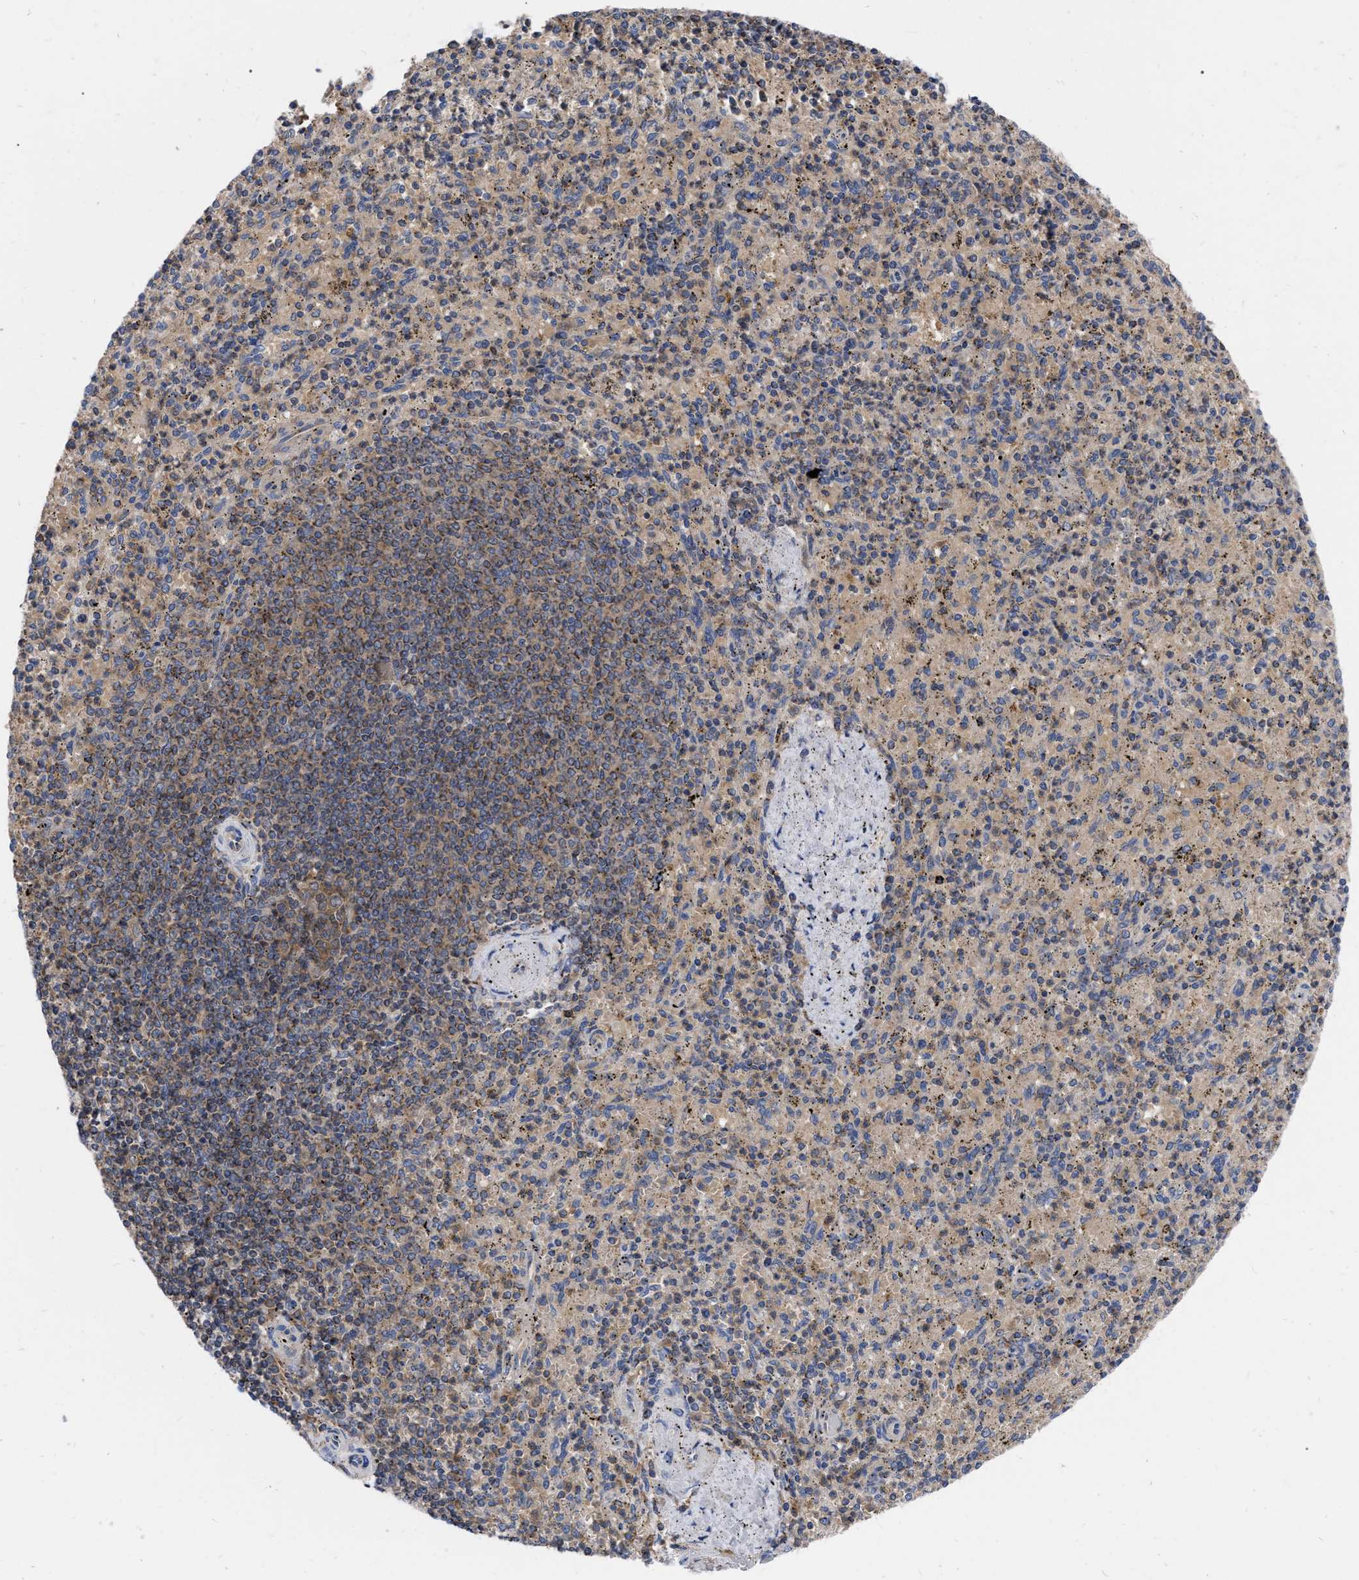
{"staining": {"intensity": "weak", "quantity": "25%-75%", "location": "cytoplasmic/membranous"}, "tissue": "spleen", "cell_type": "Cells in red pulp", "image_type": "normal", "snomed": [{"axis": "morphology", "description": "Normal tissue, NOS"}, {"axis": "topography", "description": "Spleen"}], "caption": "Immunohistochemistry (IHC) of normal spleen displays low levels of weak cytoplasmic/membranous expression in approximately 25%-75% of cells in red pulp.", "gene": "CDKN2C", "patient": {"sex": "male", "age": 72}}